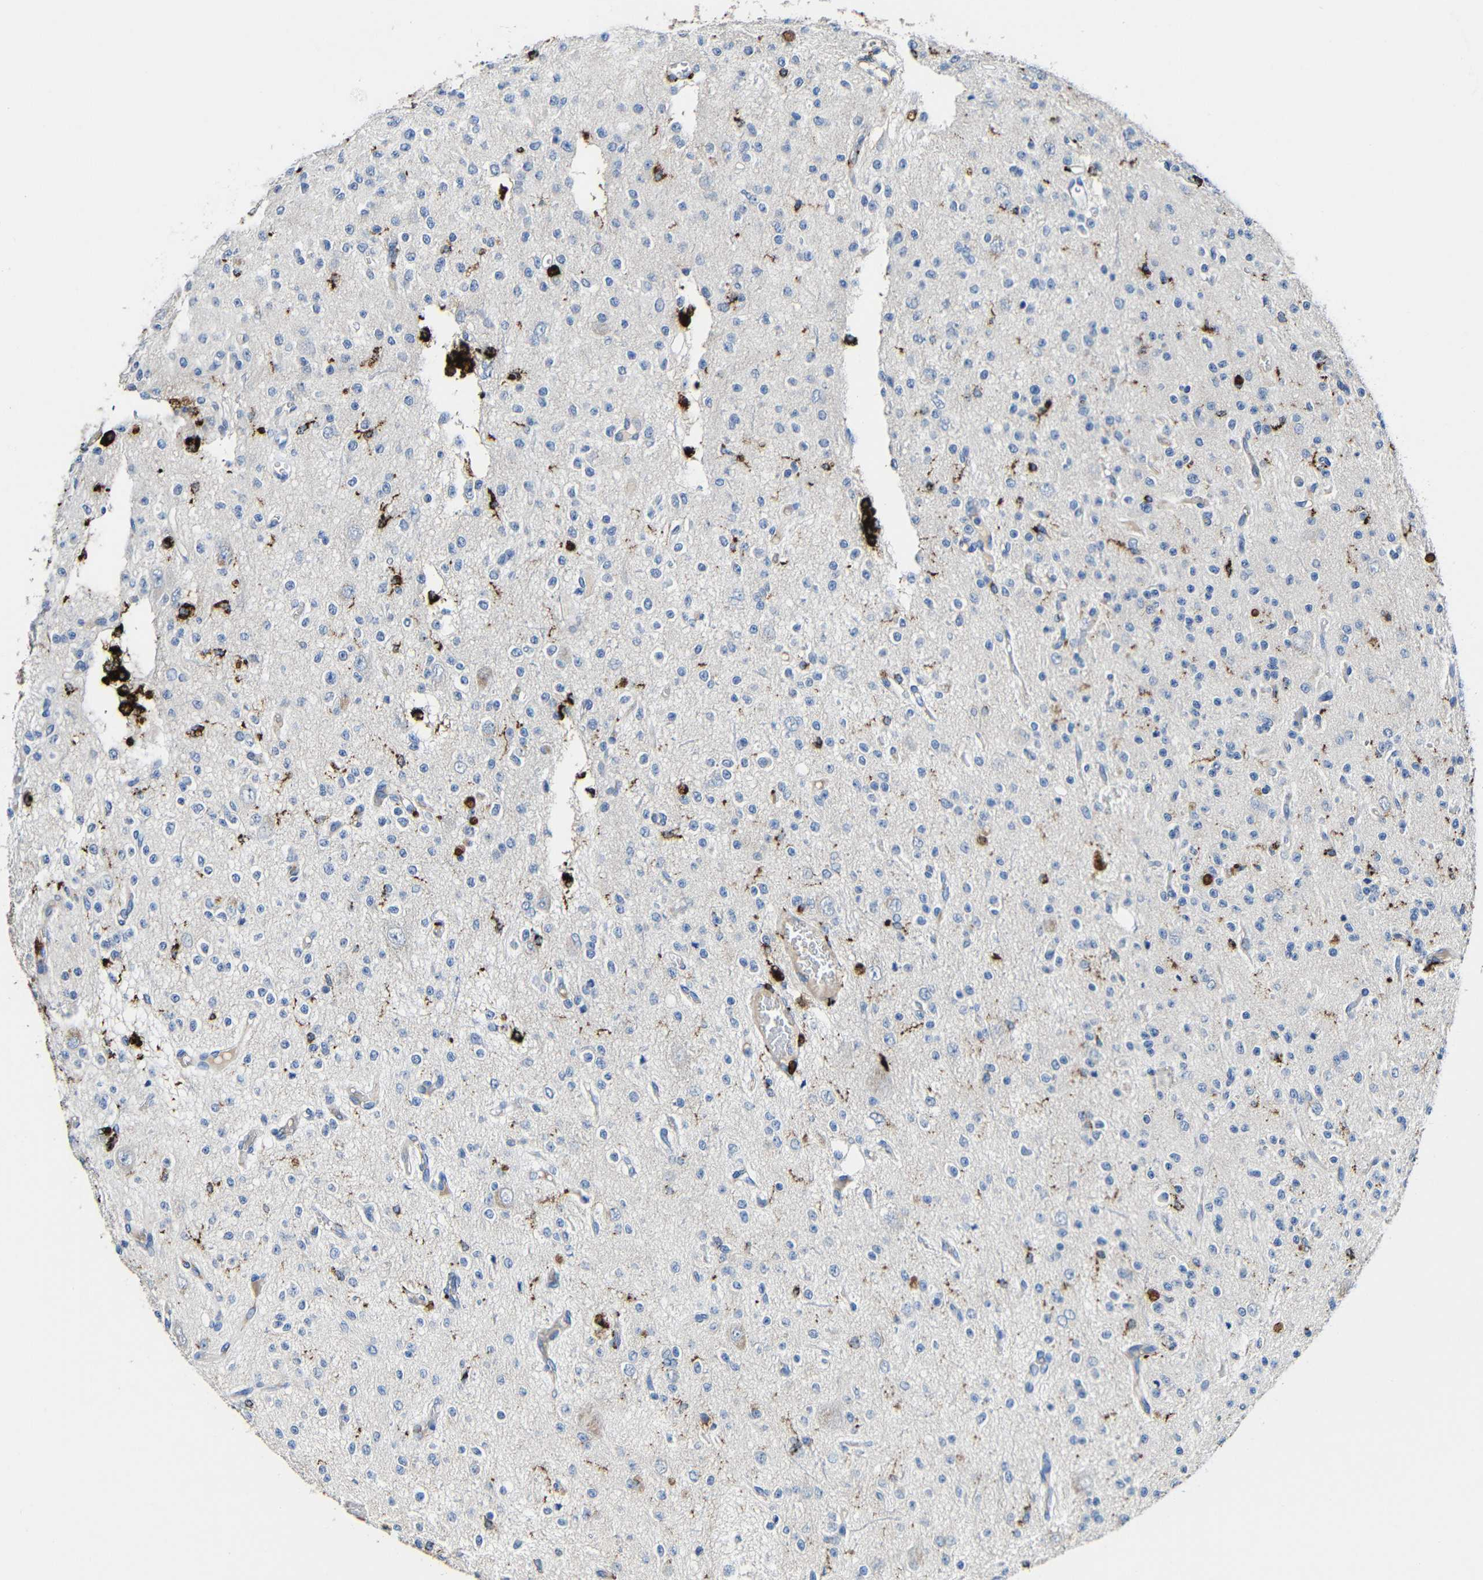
{"staining": {"intensity": "negative", "quantity": "none", "location": "none"}, "tissue": "glioma", "cell_type": "Tumor cells", "image_type": "cancer", "snomed": [{"axis": "morphology", "description": "Glioma, malignant, Low grade"}, {"axis": "topography", "description": "Brain"}], "caption": "Tumor cells show no significant staining in malignant glioma (low-grade).", "gene": "HLA-DMA", "patient": {"sex": "male", "age": 38}}